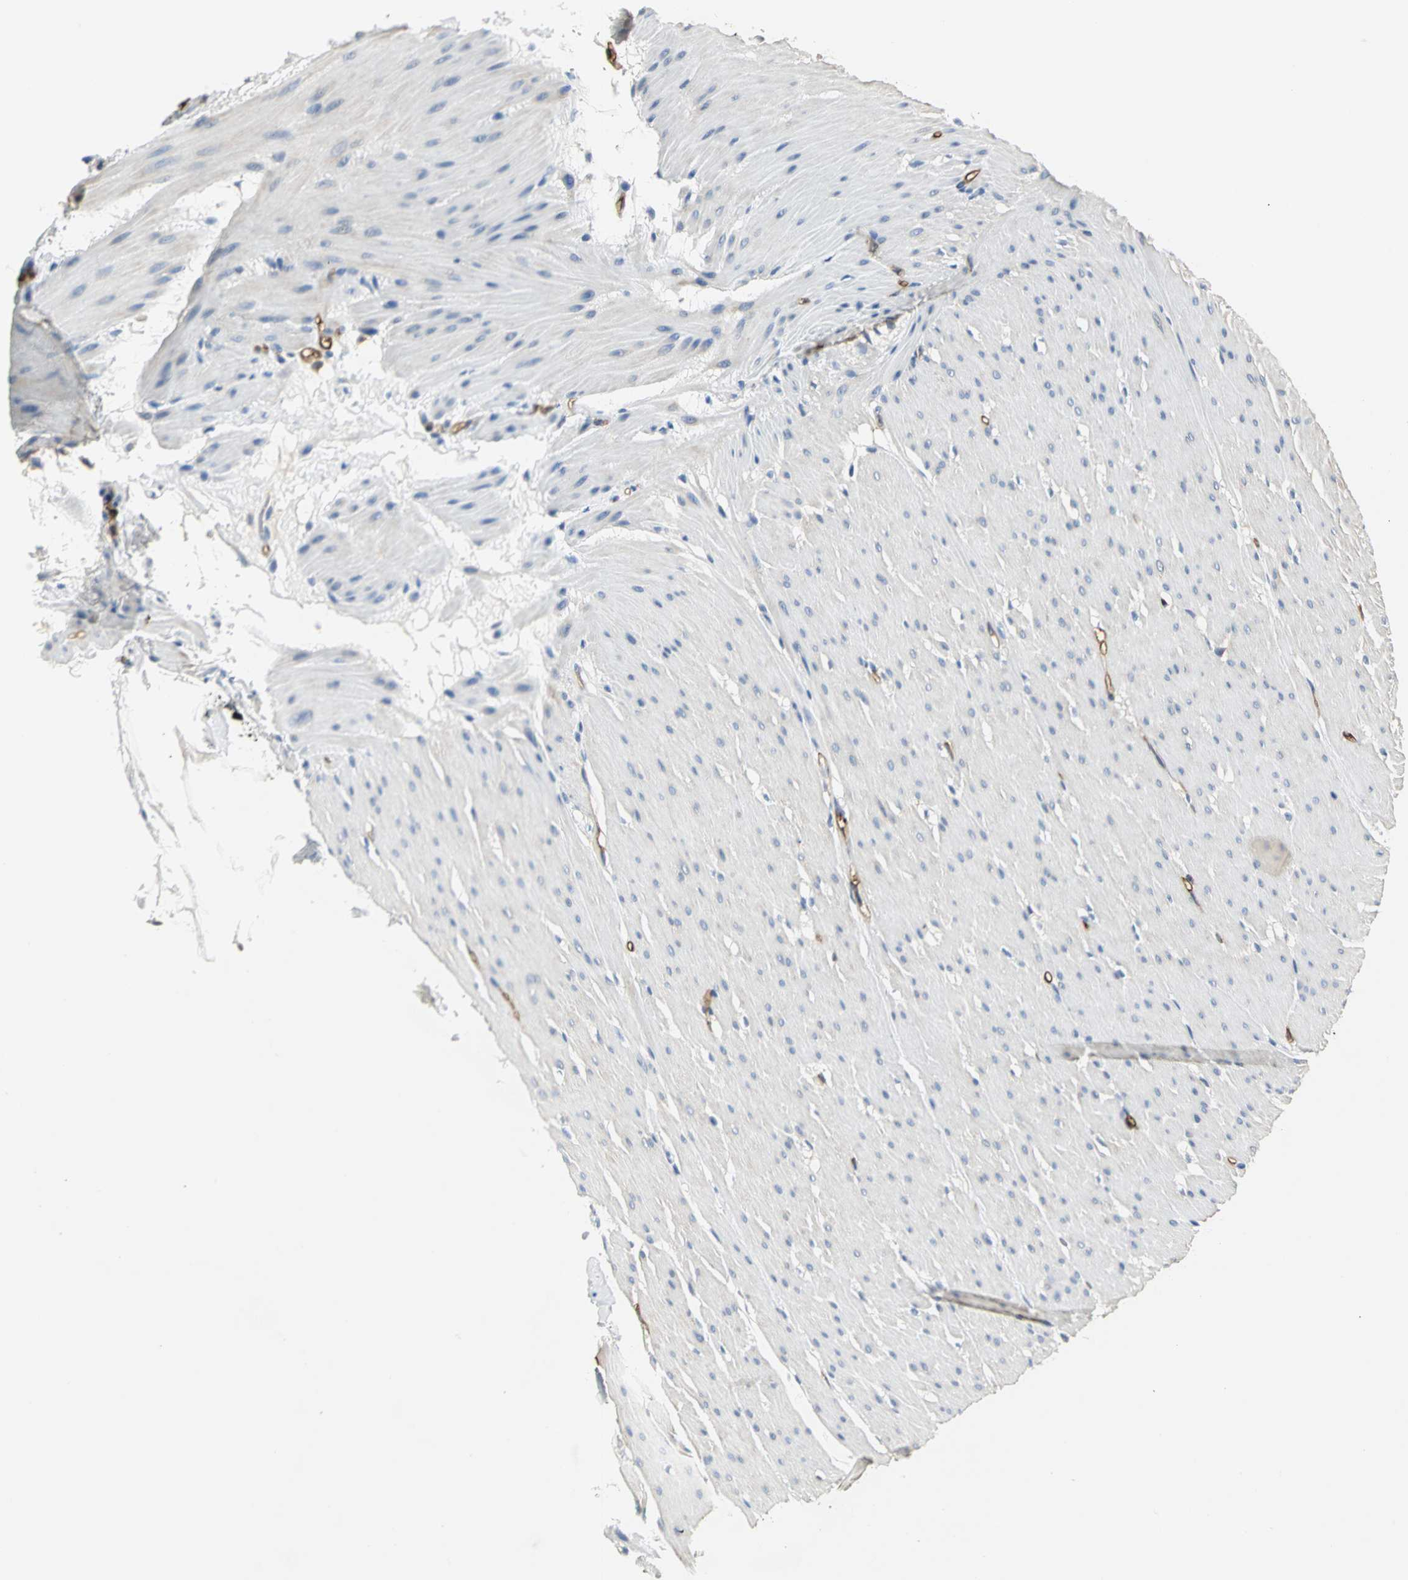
{"staining": {"intensity": "moderate", "quantity": "<25%", "location": "cytoplasmic/membranous"}, "tissue": "smooth muscle", "cell_type": "Smooth muscle cells", "image_type": "normal", "snomed": [{"axis": "morphology", "description": "Normal tissue, NOS"}, {"axis": "topography", "description": "Smooth muscle"}, {"axis": "topography", "description": "Colon"}], "caption": "Smooth muscle cells show moderate cytoplasmic/membranous staining in approximately <25% of cells in normal smooth muscle. (DAB (3,3'-diaminobenzidine) IHC with brightfield microscopy, high magnification).", "gene": "CHRNB1", "patient": {"sex": "male", "age": 67}}